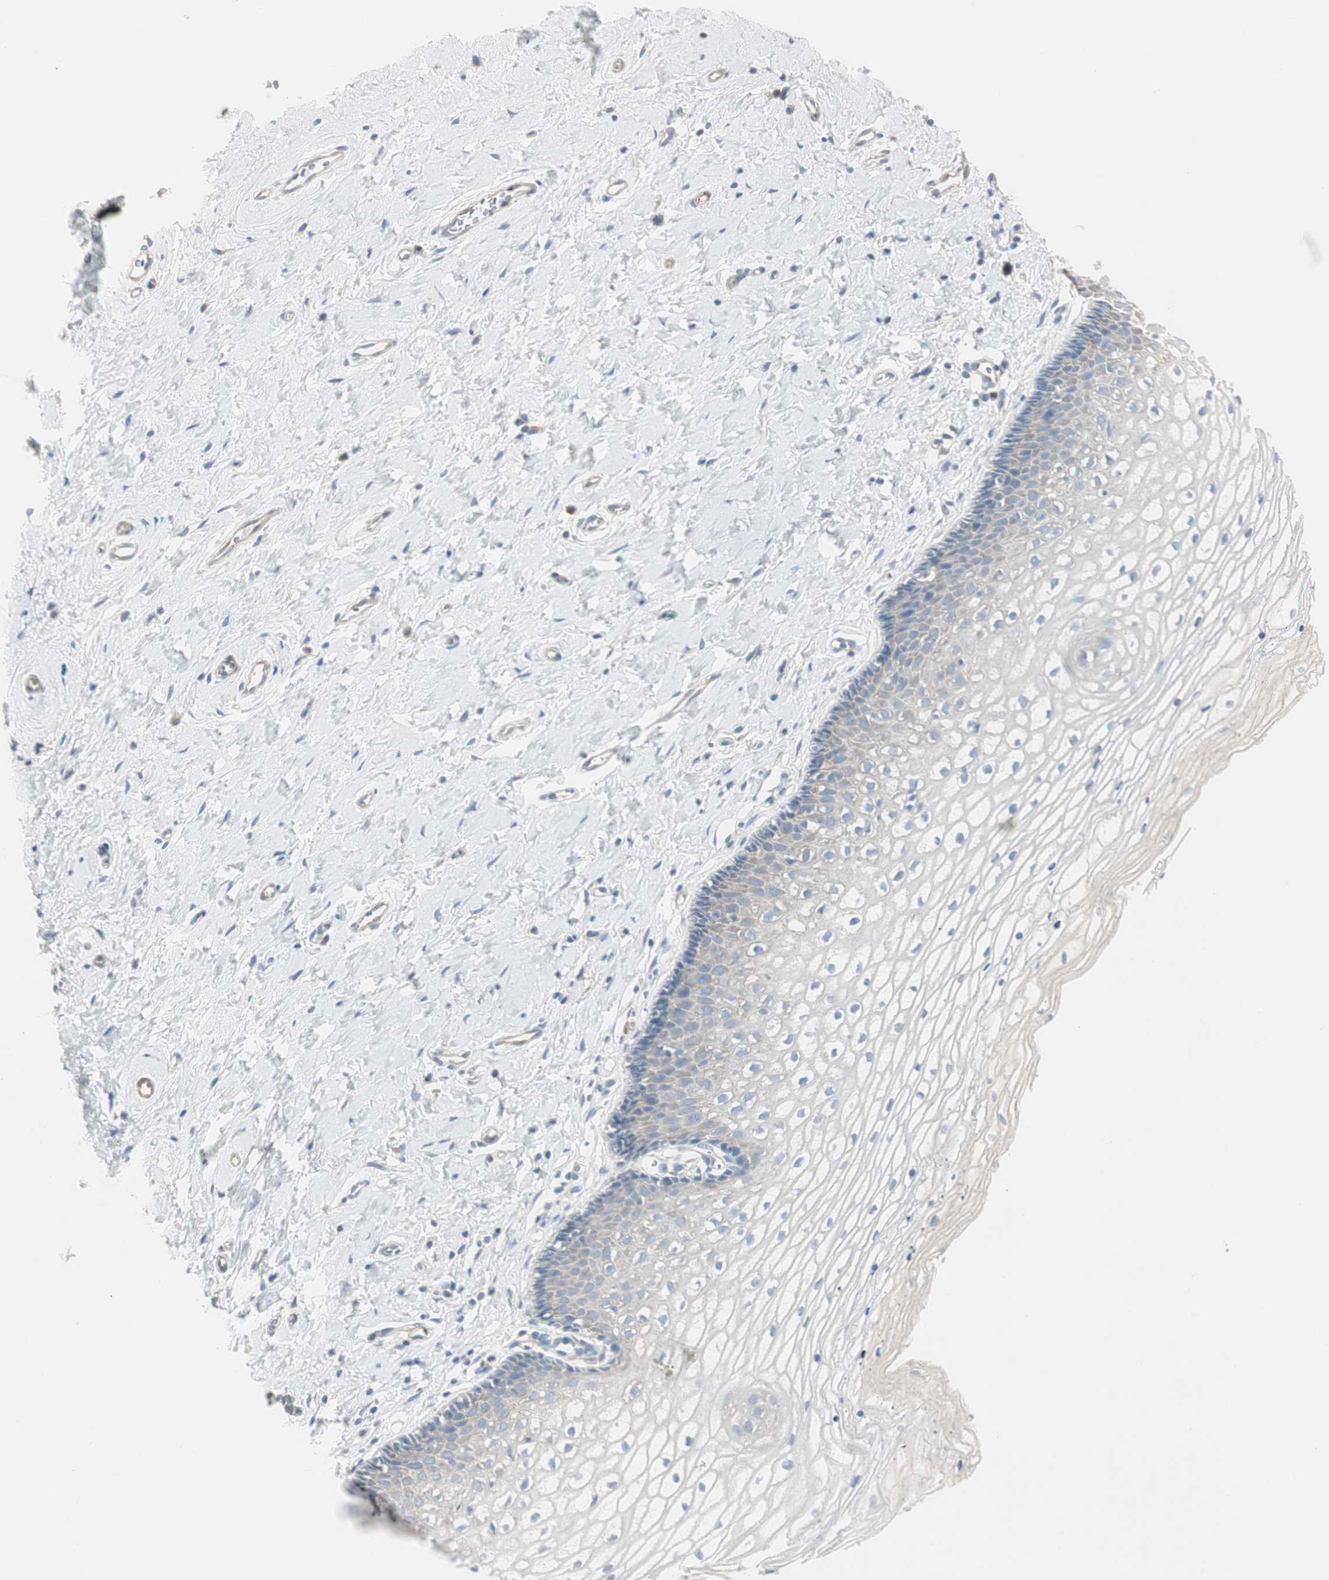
{"staining": {"intensity": "negative", "quantity": "none", "location": "none"}, "tissue": "vagina", "cell_type": "Squamous epithelial cells", "image_type": "normal", "snomed": [{"axis": "morphology", "description": "Normal tissue, NOS"}, {"axis": "topography", "description": "Soft tissue"}, {"axis": "topography", "description": "Vagina"}], "caption": "High magnification brightfield microscopy of unremarkable vagina stained with DAB (3,3'-diaminobenzidine) (brown) and counterstained with hematoxylin (blue): squamous epithelial cells show no significant staining. (DAB immunohistochemistry with hematoxylin counter stain).", "gene": "DMPK", "patient": {"sex": "female", "age": 61}}